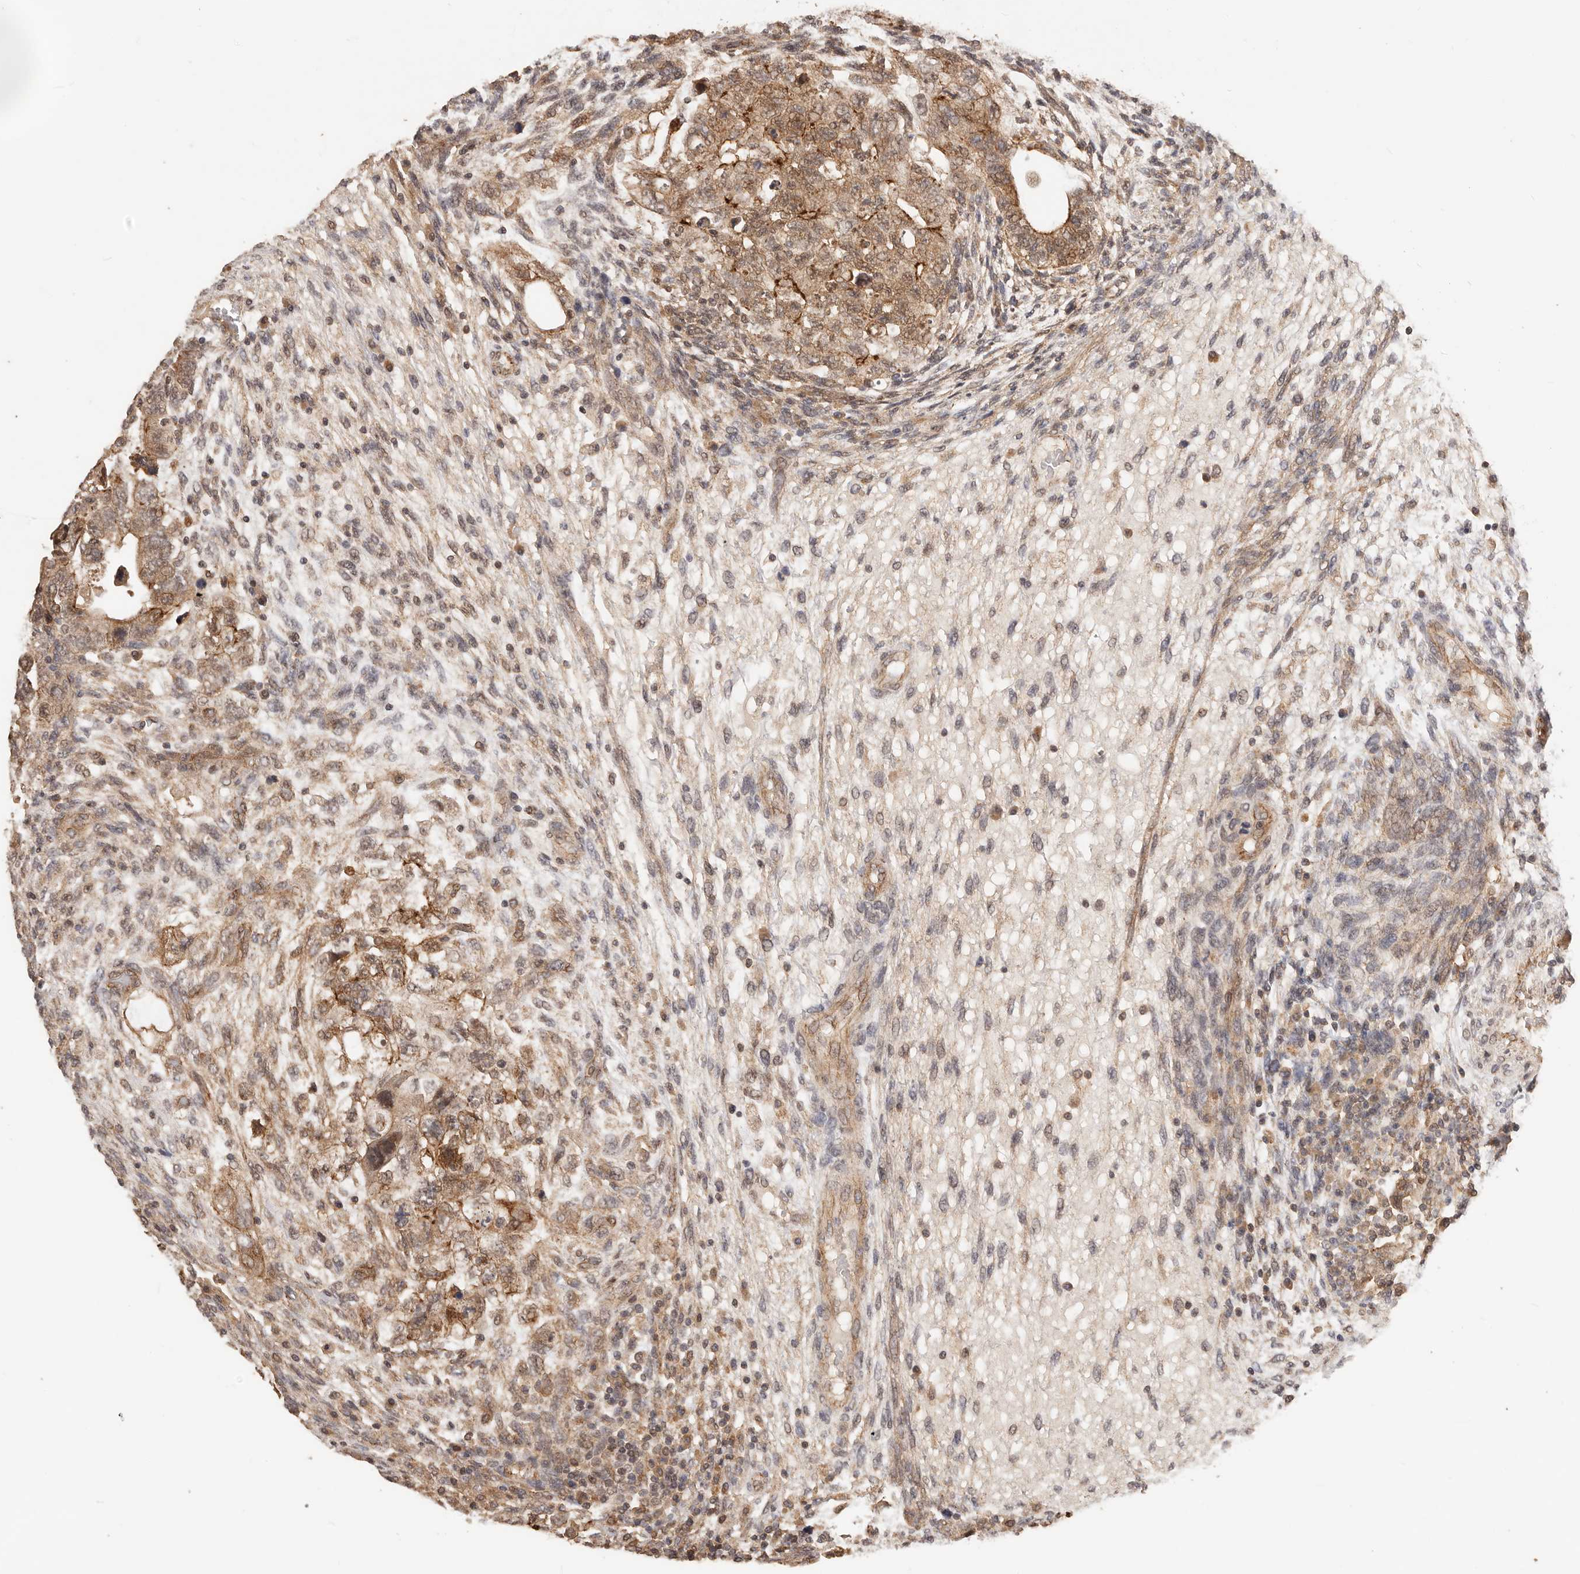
{"staining": {"intensity": "moderate", "quantity": ">75%", "location": "cytoplasmic/membranous"}, "tissue": "testis cancer", "cell_type": "Tumor cells", "image_type": "cancer", "snomed": [{"axis": "morphology", "description": "Carcinoma, Embryonal, NOS"}, {"axis": "topography", "description": "Testis"}], "caption": "Human testis embryonal carcinoma stained with a protein marker reveals moderate staining in tumor cells.", "gene": "AFDN", "patient": {"sex": "male", "age": 36}}